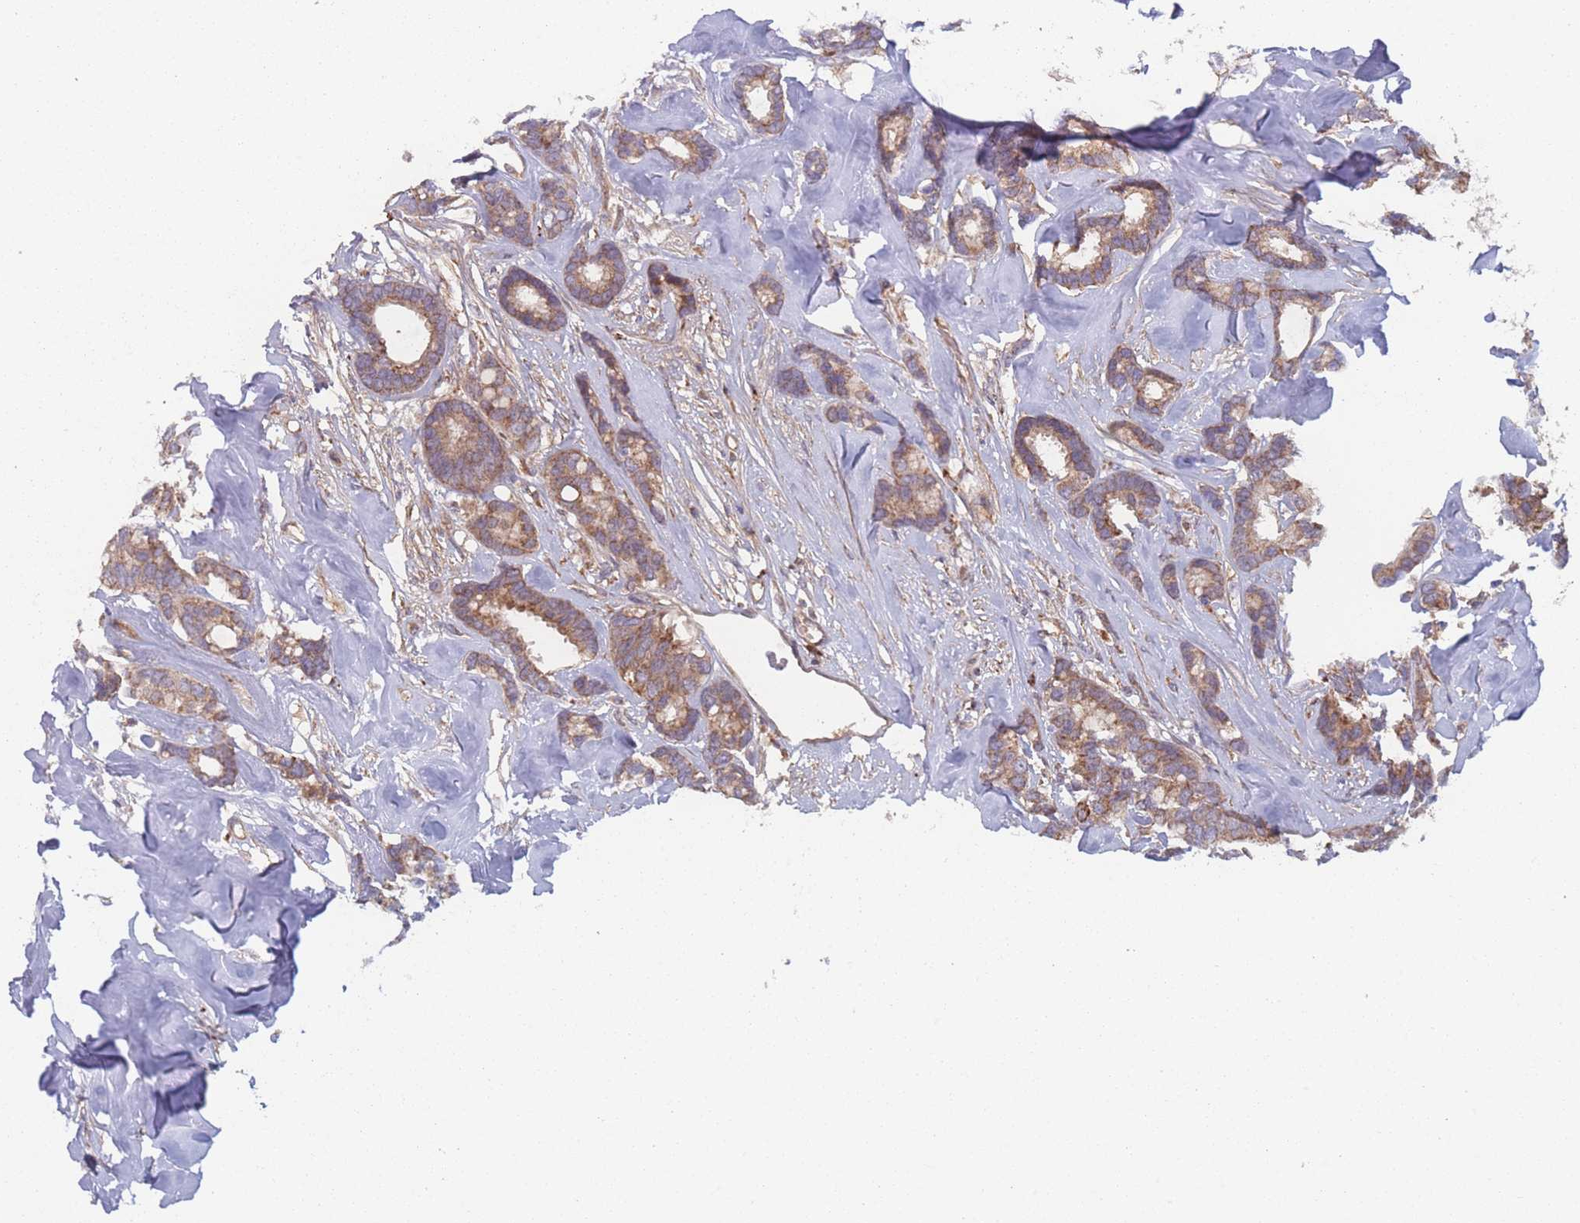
{"staining": {"intensity": "moderate", "quantity": ">75%", "location": "cytoplasmic/membranous"}, "tissue": "breast cancer", "cell_type": "Tumor cells", "image_type": "cancer", "snomed": [{"axis": "morphology", "description": "Duct carcinoma"}, {"axis": "topography", "description": "Breast"}], "caption": "This is a histology image of immunohistochemistry staining of breast invasive ductal carcinoma, which shows moderate positivity in the cytoplasmic/membranous of tumor cells.", "gene": "ATP5MG", "patient": {"sex": "female", "age": 87}}